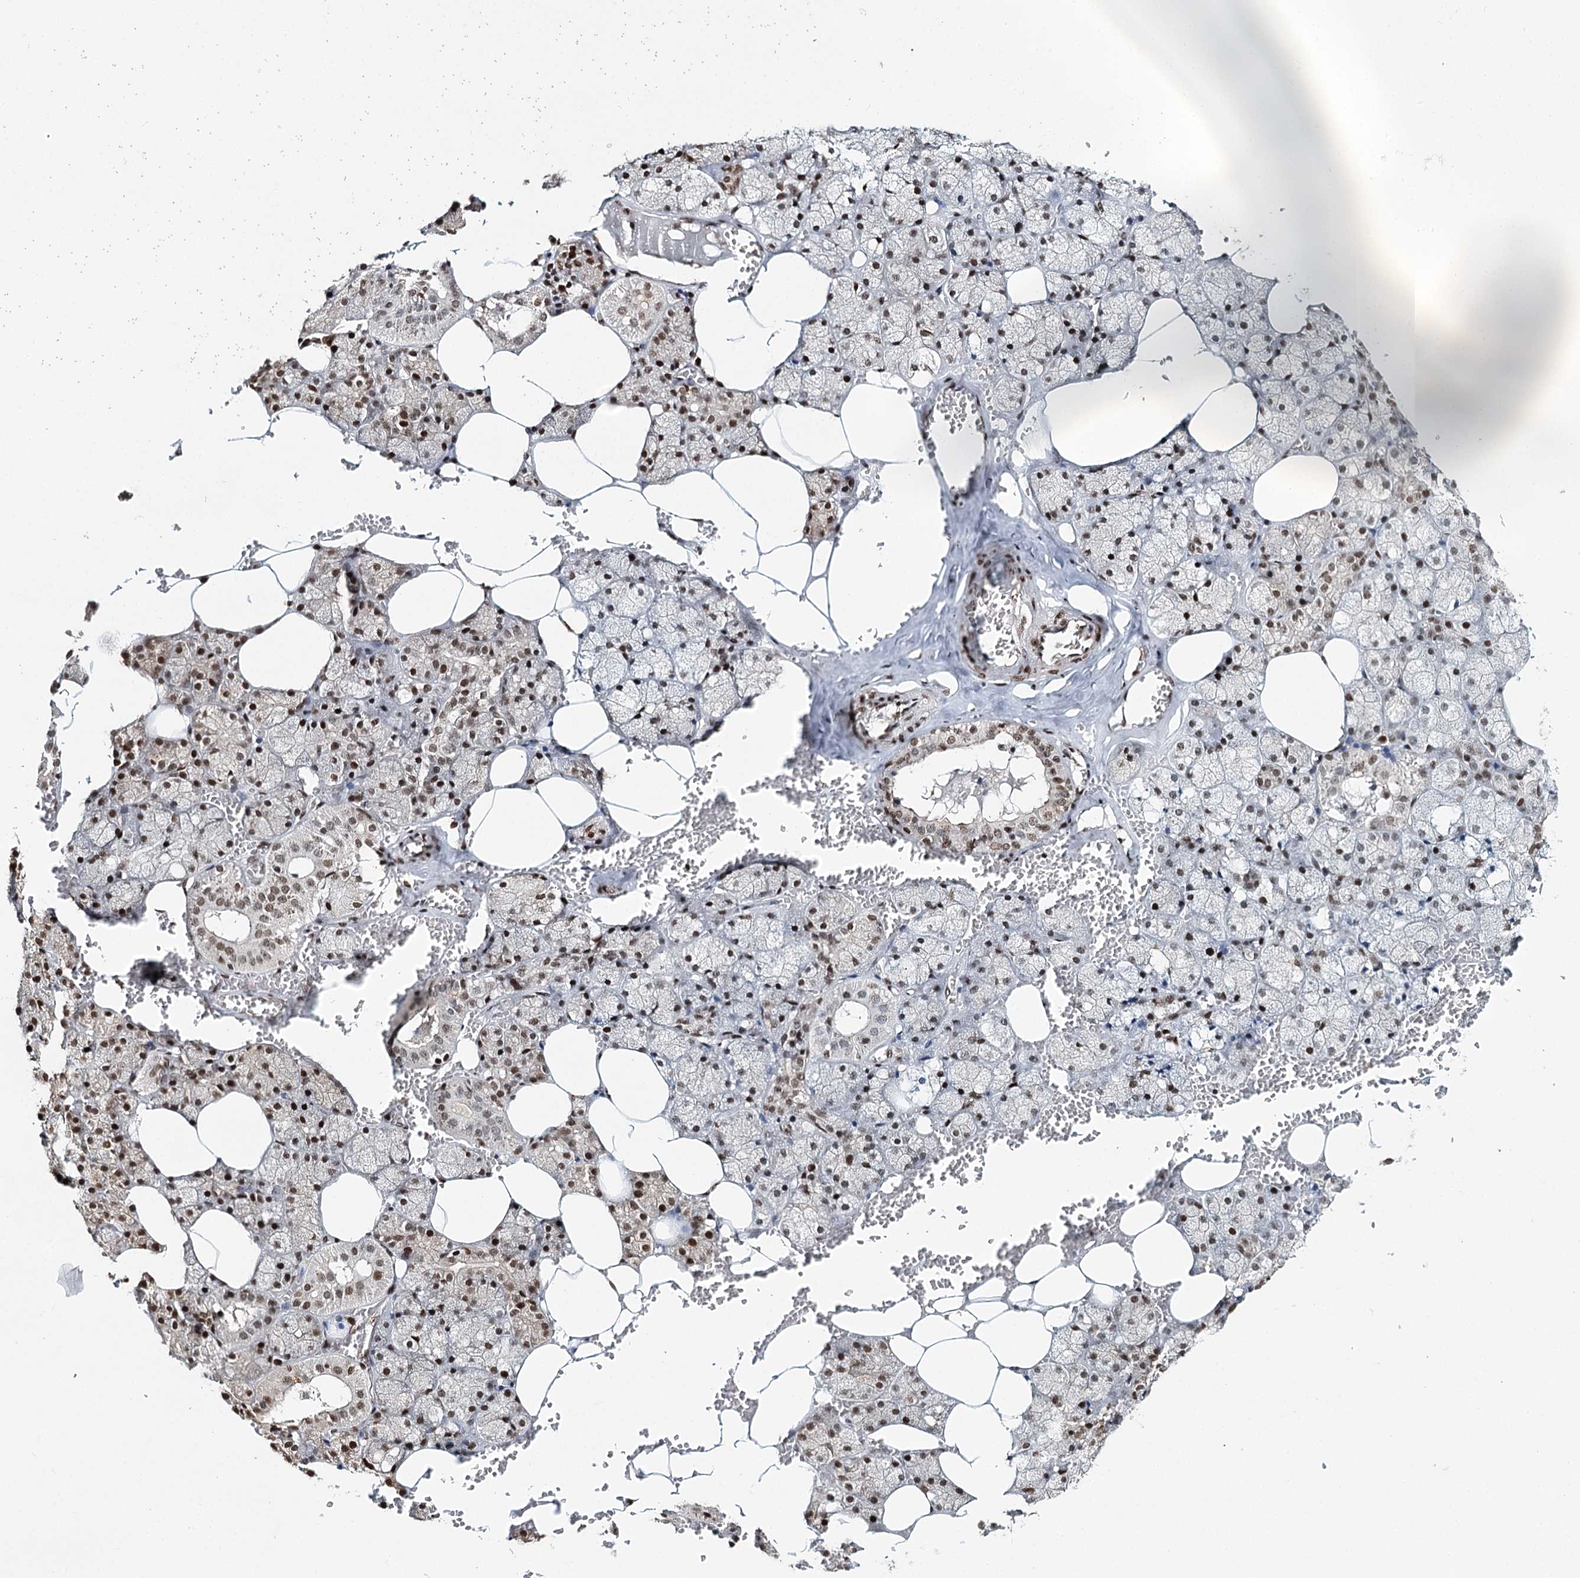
{"staining": {"intensity": "moderate", "quantity": ">75%", "location": "nuclear"}, "tissue": "salivary gland", "cell_type": "Glandular cells", "image_type": "normal", "snomed": [{"axis": "morphology", "description": "Normal tissue, NOS"}, {"axis": "topography", "description": "Salivary gland"}], "caption": "Salivary gland stained with DAB (3,3'-diaminobenzidine) immunohistochemistry demonstrates medium levels of moderate nuclear positivity in about >75% of glandular cells. Nuclei are stained in blue.", "gene": "RPS27A", "patient": {"sex": "male", "age": 62}}